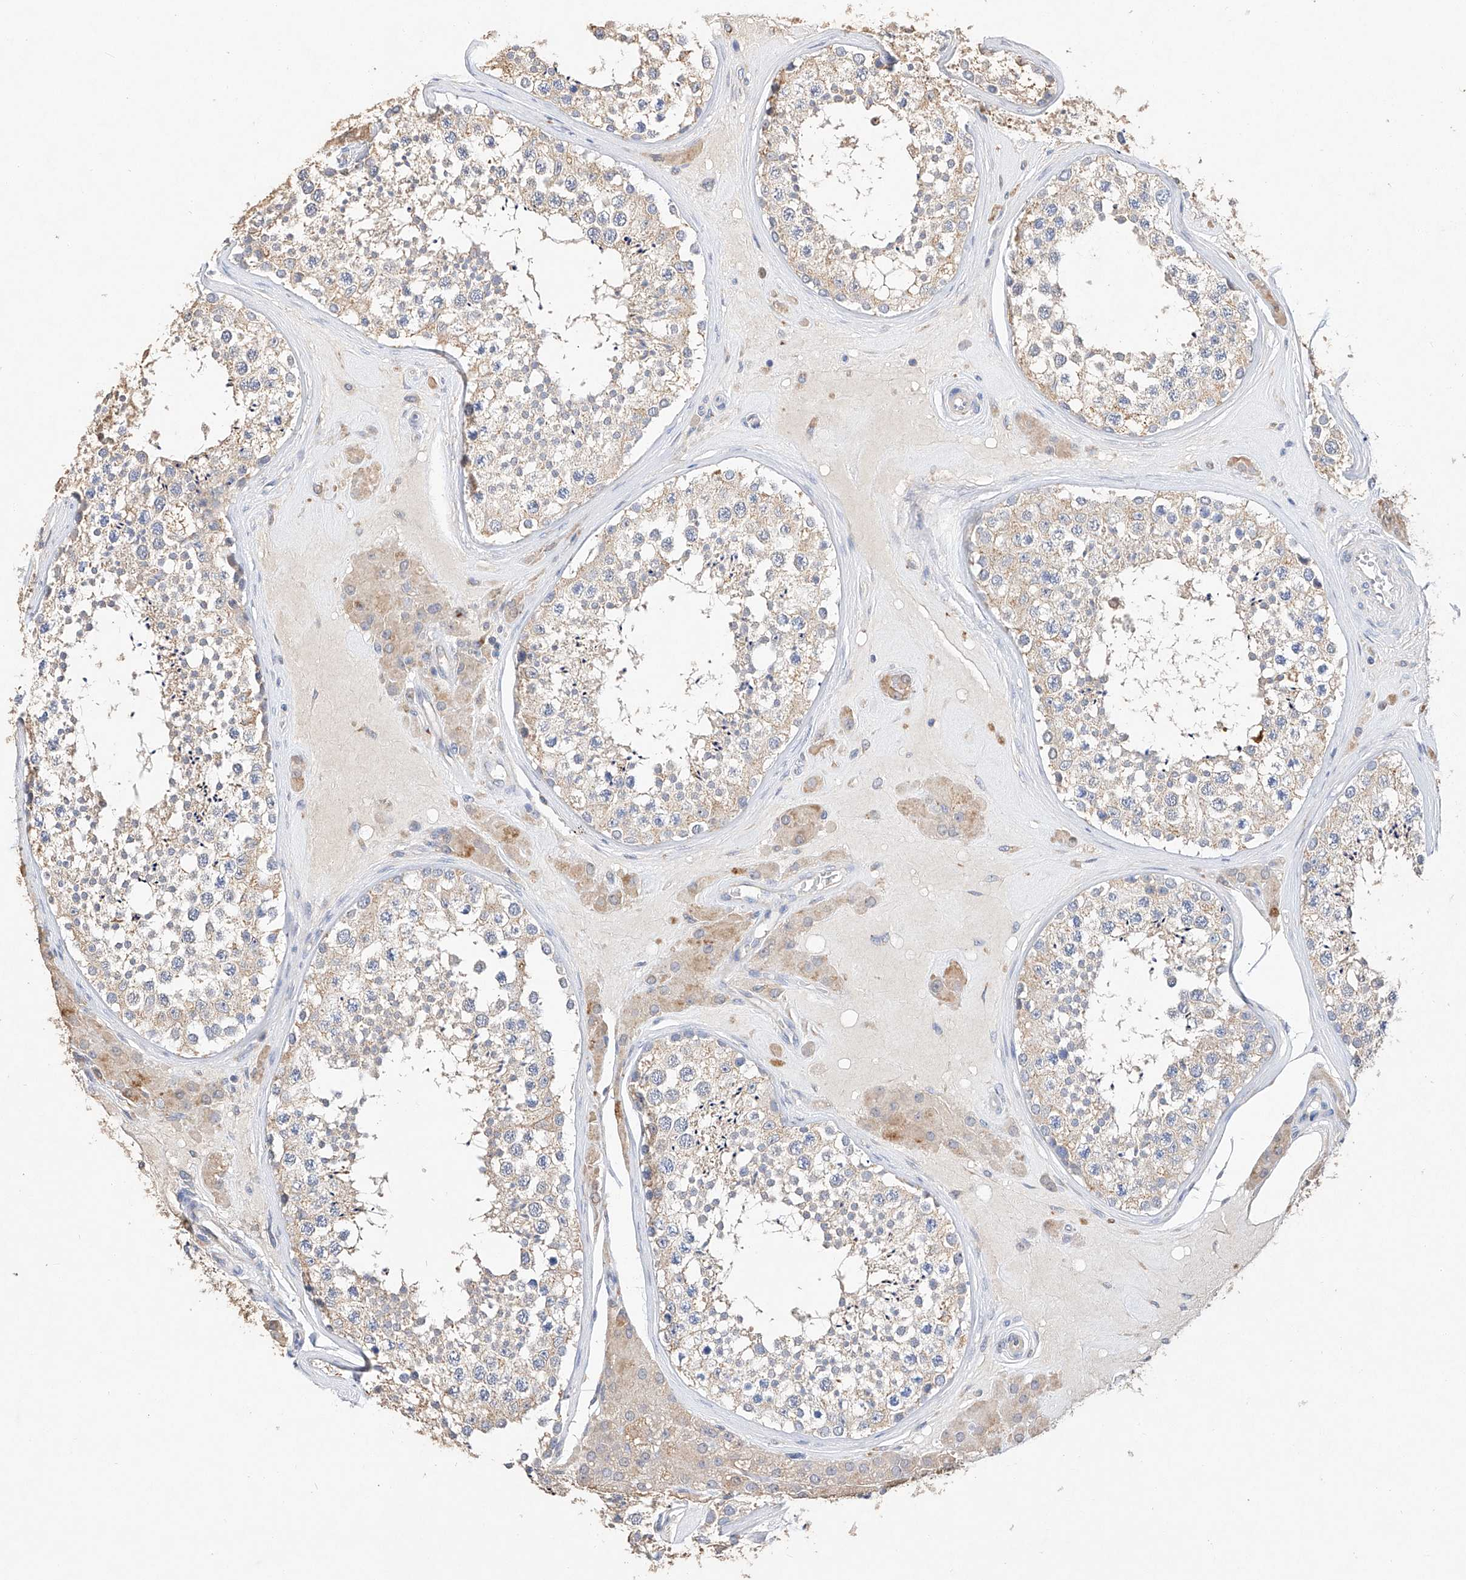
{"staining": {"intensity": "weak", "quantity": "25%-75%", "location": "cytoplasmic/membranous"}, "tissue": "testis", "cell_type": "Cells in seminiferous ducts", "image_type": "normal", "snomed": [{"axis": "morphology", "description": "Normal tissue, NOS"}, {"axis": "topography", "description": "Testis"}], "caption": "DAB immunohistochemical staining of normal human testis displays weak cytoplasmic/membranous protein positivity in approximately 25%-75% of cells in seminiferous ducts.", "gene": "AMD1", "patient": {"sex": "male", "age": 46}}